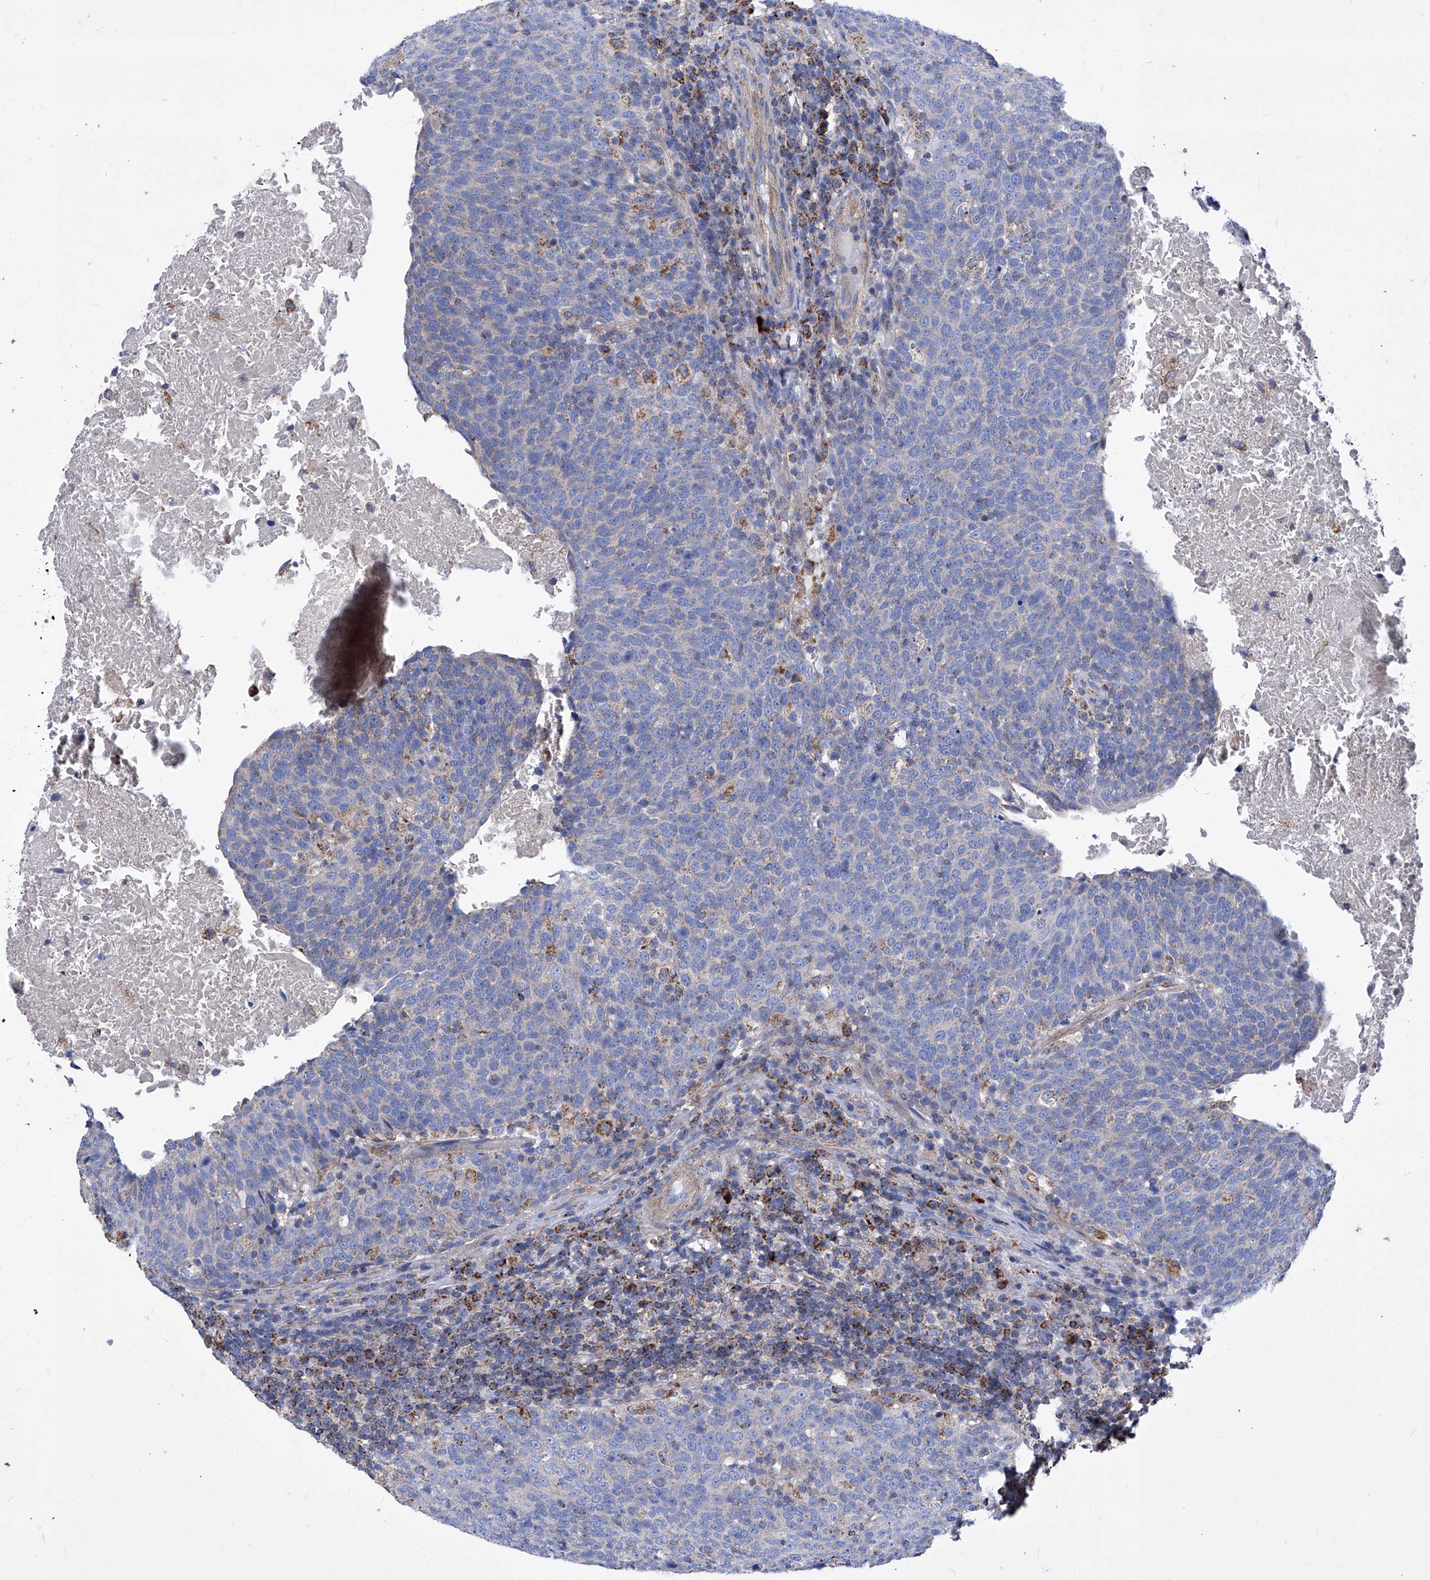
{"staining": {"intensity": "negative", "quantity": "none", "location": "none"}, "tissue": "head and neck cancer", "cell_type": "Tumor cells", "image_type": "cancer", "snomed": [{"axis": "morphology", "description": "Squamous cell carcinoma, NOS"}, {"axis": "morphology", "description": "Squamous cell carcinoma, metastatic, NOS"}, {"axis": "topography", "description": "Lymph node"}, {"axis": "topography", "description": "Head-Neck"}], "caption": "Tumor cells are negative for brown protein staining in head and neck cancer (metastatic squamous cell carcinoma).", "gene": "HRNR", "patient": {"sex": "male", "age": 62}}